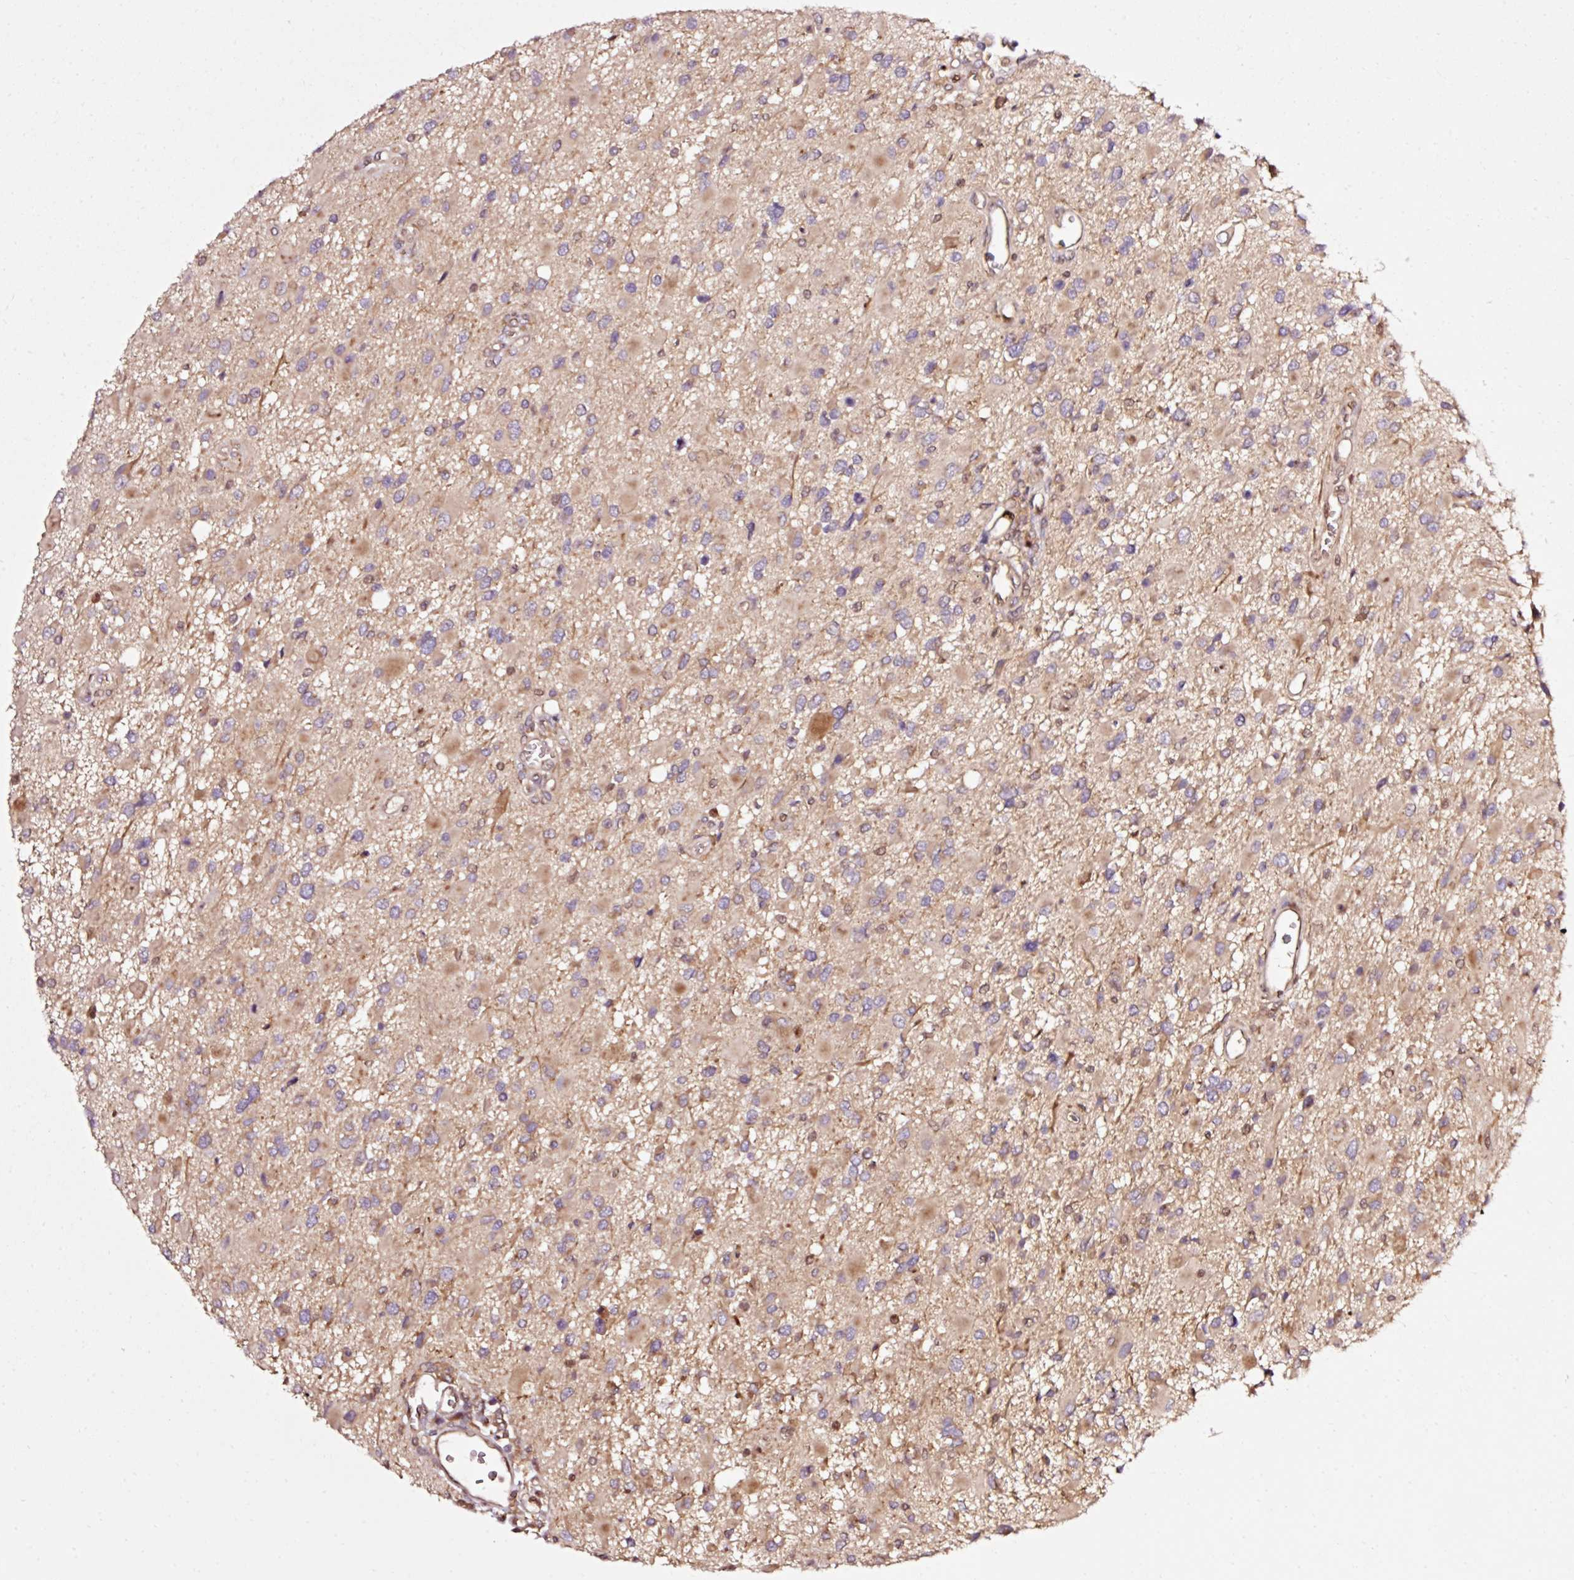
{"staining": {"intensity": "moderate", "quantity": "25%-75%", "location": "cytoplasmic/membranous"}, "tissue": "glioma", "cell_type": "Tumor cells", "image_type": "cancer", "snomed": [{"axis": "morphology", "description": "Glioma, malignant, High grade"}, {"axis": "topography", "description": "Brain"}], "caption": "This is a micrograph of IHC staining of malignant glioma (high-grade), which shows moderate positivity in the cytoplasmic/membranous of tumor cells.", "gene": "NAPA", "patient": {"sex": "male", "age": 53}}